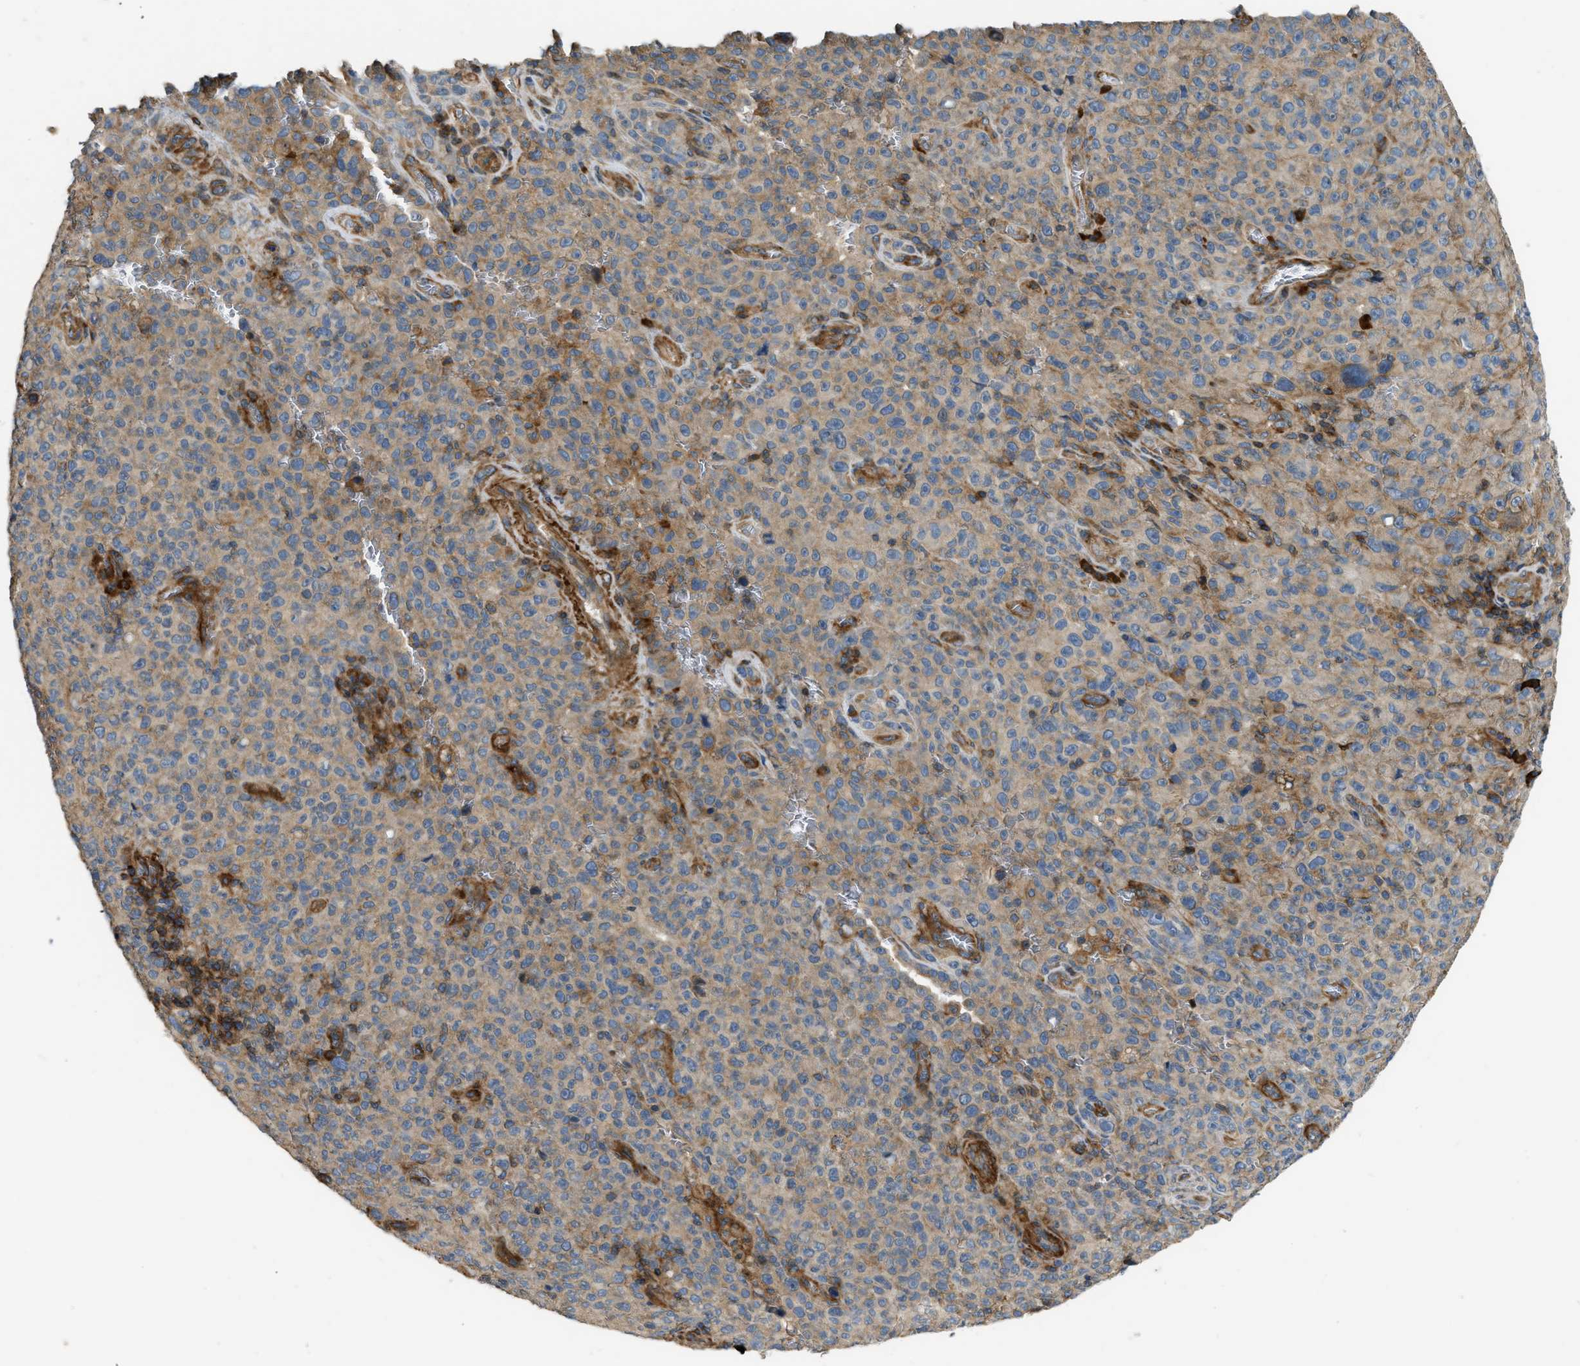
{"staining": {"intensity": "weak", "quantity": ">75%", "location": "cytoplasmic/membranous"}, "tissue": "melanoma", "cell_type": "Tumor cells", "image_type": "cancer", "snomed": [{"axis": "morphology", "description": "Malignant melanoma, NOS"}, {"axis": "topography", "description": "Skin"}], "caption": "Immunohistochemistry photomicrograph of neoplastic tissue: malignant melanoma stained using immunohistochemistry shows low levels of weak protein expression localized specifically in the cytoplasmic/membranous of tumor cells, appearing as a cytoplasmic/membranous brown color.", "gene": "BTN3A2", "patient": {"sex": "female", "age": 82}}